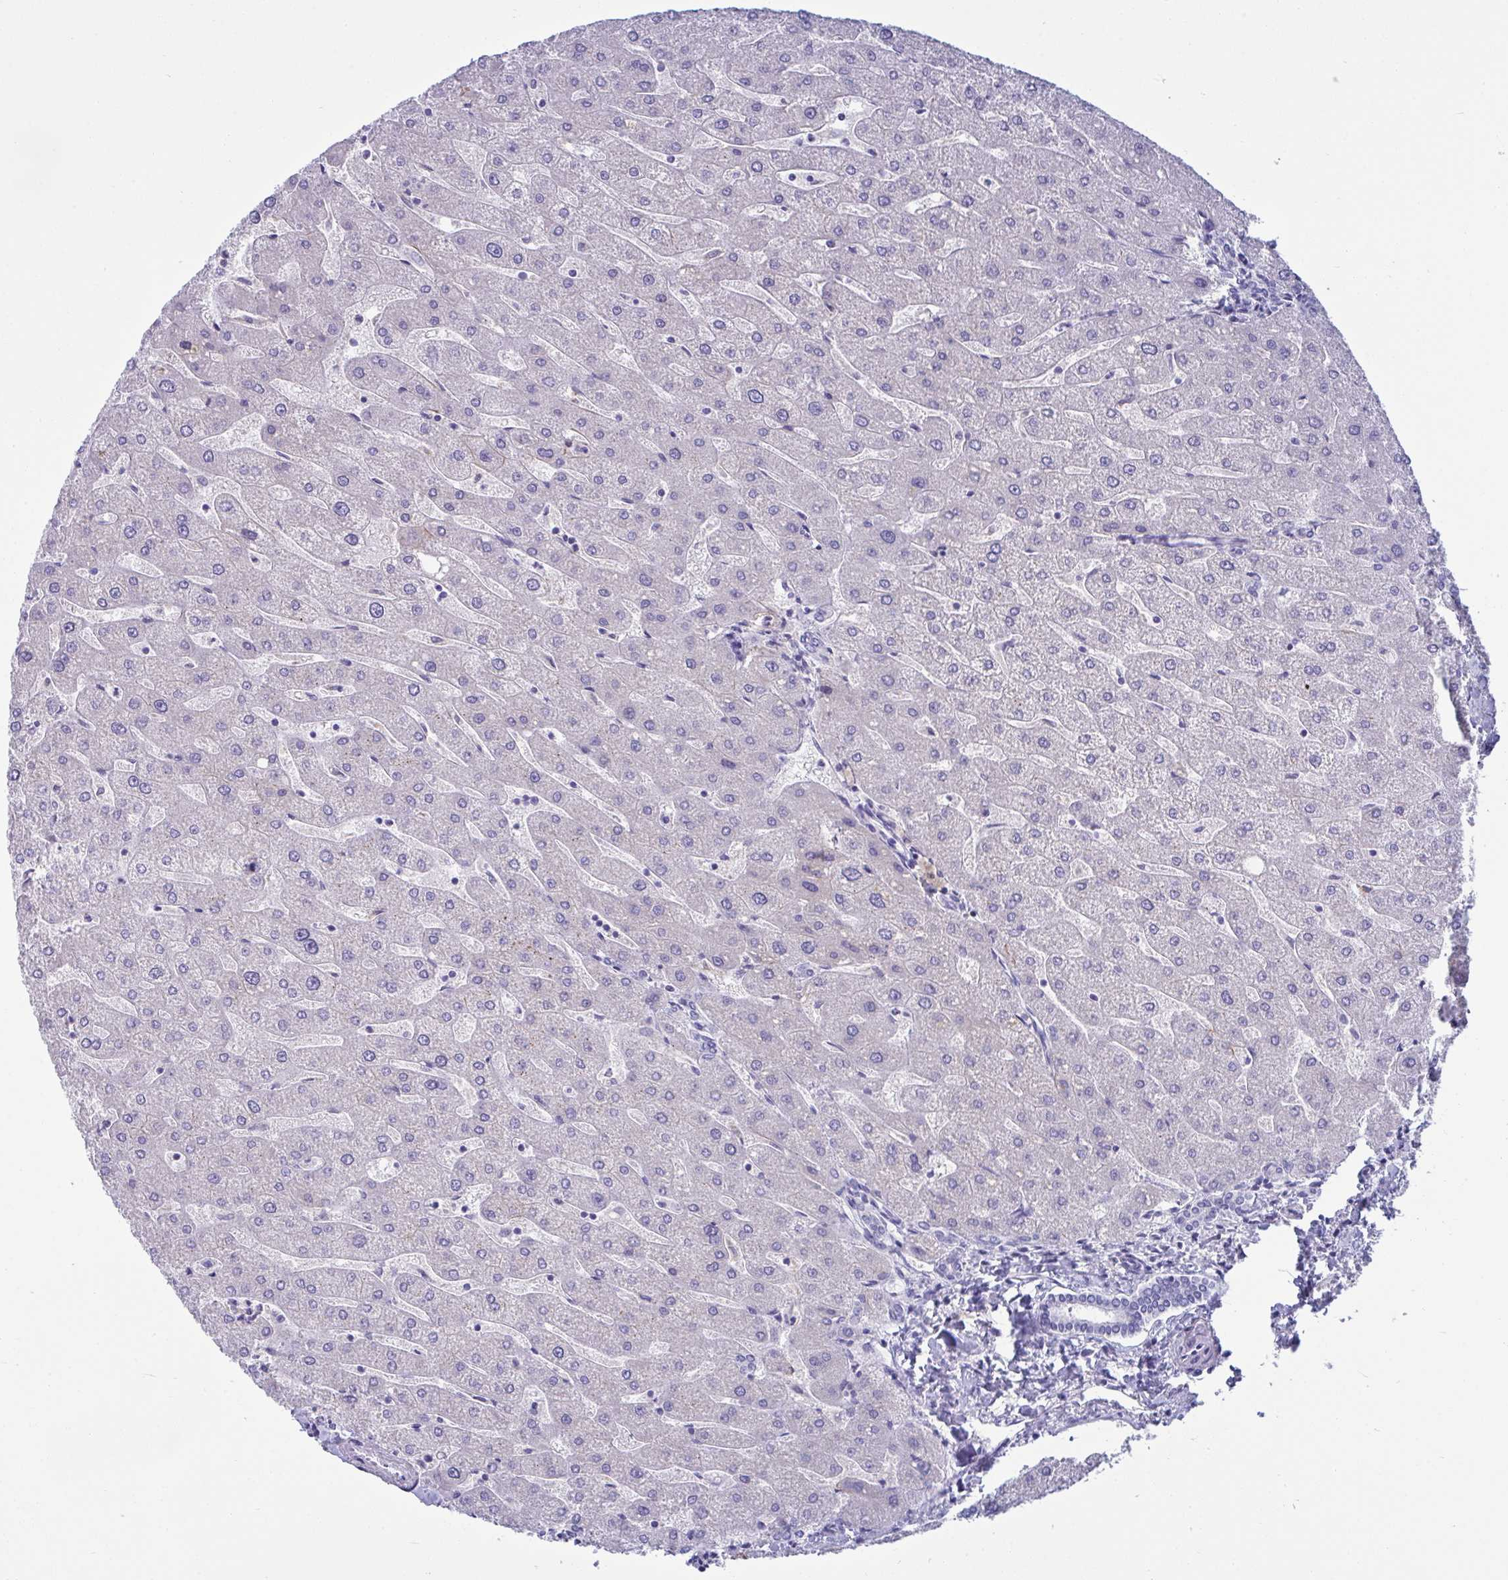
{"staining": {"intensity": "negative", "quantity": "none", "location": "none"}, "tissue": "liver", "cell_type": "Cholangiocytes", "image_type": "normal", "snomed": [{"axis": "morphology", "description": "Normal tissue, NOS"}, {"axis": "topography", "description": "Liver"}], "caption": "Immunohistochemistry (IHC) histopathology image of unremarkable liver: liver stained with DAB (3,3'-diaminobenzidine) exhibits no significant protein expression in cholangiocytes. The staining was performed using DAB (3,3'-diaminobenzidine) to visualize the protein expression in brown, while the nuclei were stained in blue with hematoxylin (Magnification: 20x).", "gene": "RANBP2", "patient": {"sex": "male", "age": 67}}